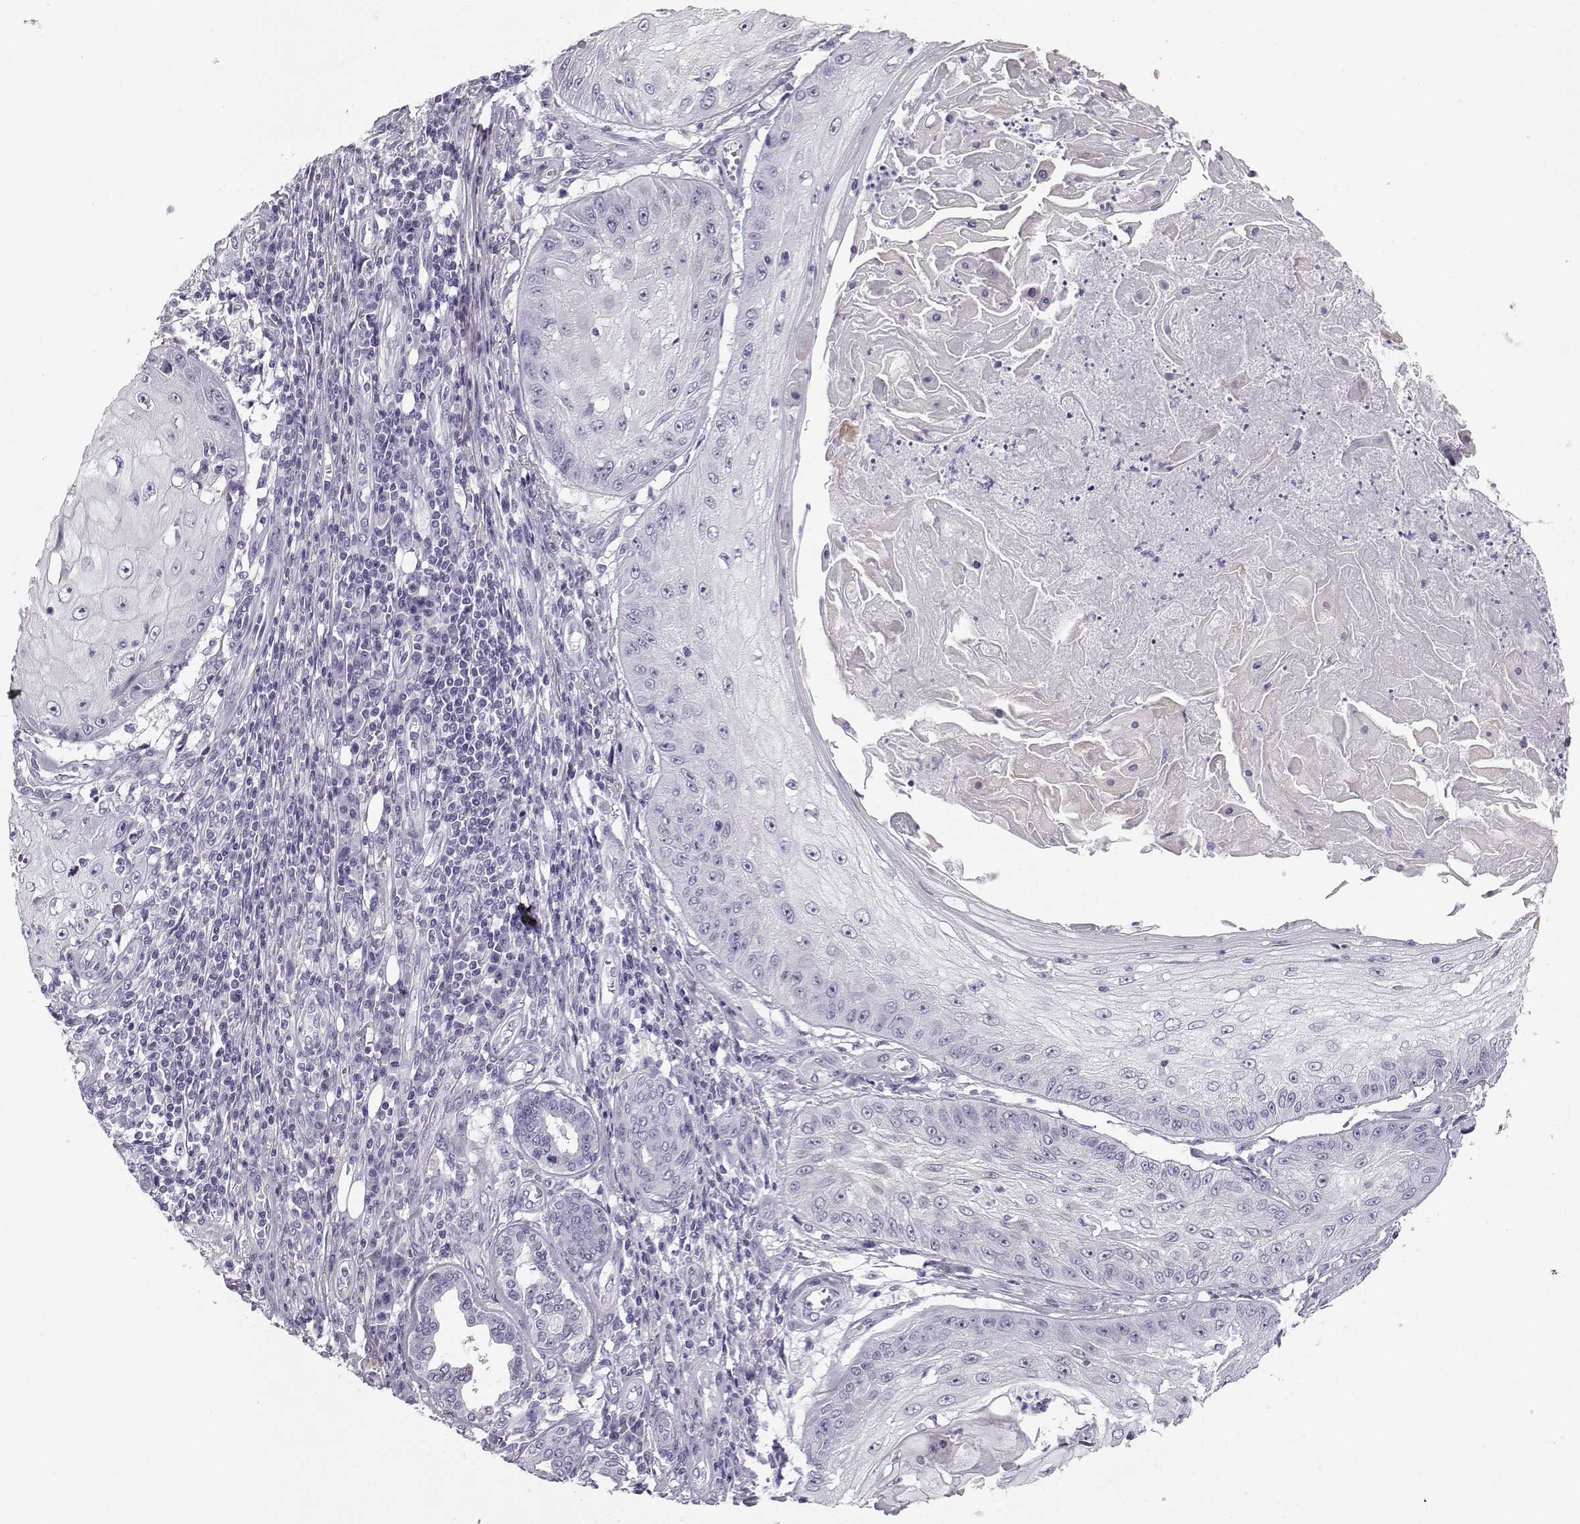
{"staining": {"intensity": "negative", "quantity": "none", "location": "none"}, "tissue": "skin cancer", "cell_type": "Tumor cells", "image_type": "cancer", "snomed": [{"axis": "morphology", "description": "Squamous cell carcinoma, NOS"}, {"axis": "topography", "description": "Skin"}], "caption": "DAB (3,3'-diaminobenzidine) immunohistochemical staining of human skin cancer demonstrates no significant positivity in tumor cells. (Brightfield microscopy of DAB (3,3'-diaminobenzidine) immunohistochemistry (IHC) at high magnification).", "gene": "ZBTB8B", "patient": {"sex": "male", "age": 70}}